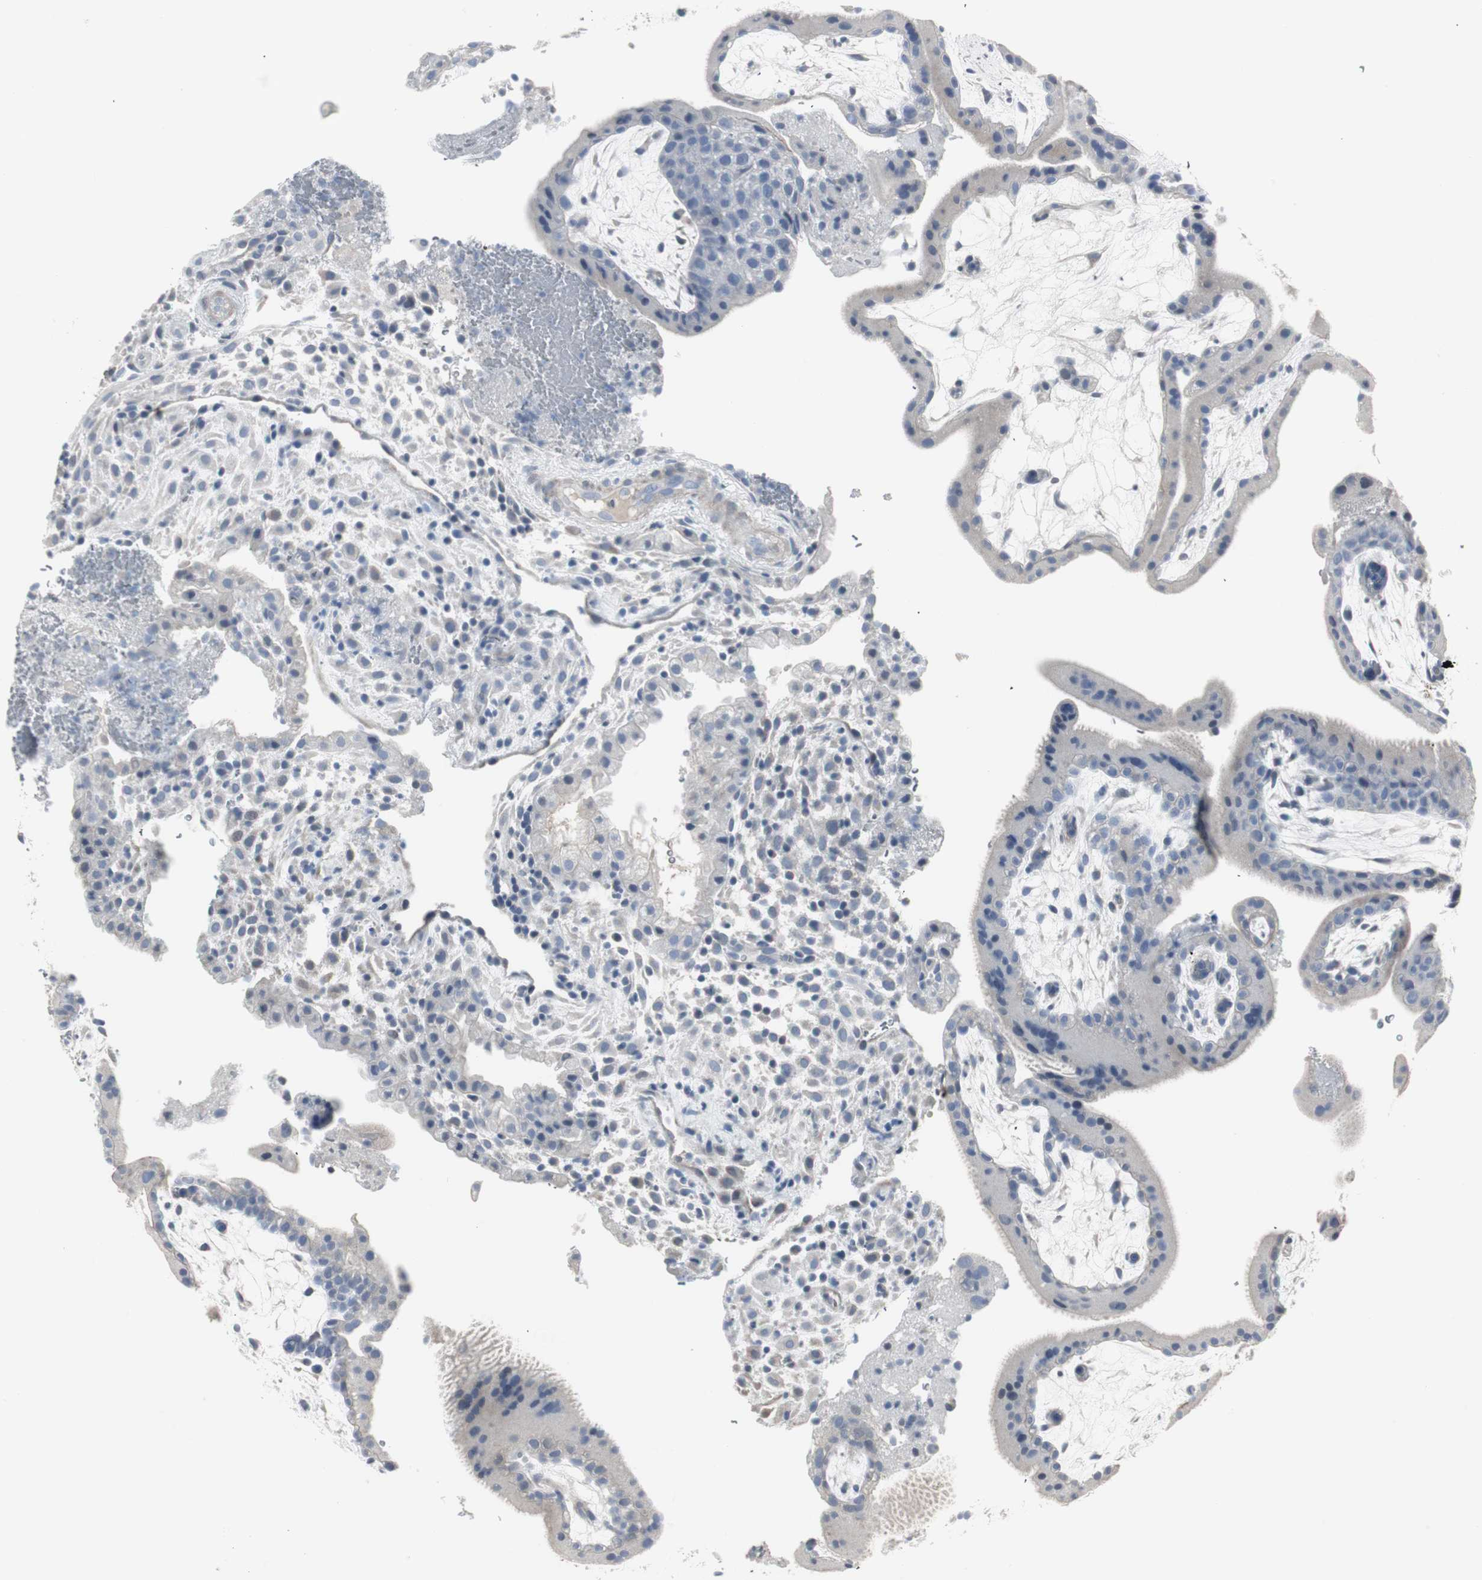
{"staining": {"intensity": "negative", "quantity": "none", "location": "none"}, "tissue": "placenta", "cell_type": "Decidual cells", "image_type": "normal", "snomed": [{"axis": "morphology", "description": "Normal tissue, NOS"}, {"axis": "topography", "description": "Placenta"}], "caption": "The histopathology image exhibits no significant positivity in decidual cells of placenta.", "gene": "DMPK", "patient": {"sex": "female", "age": 19}}